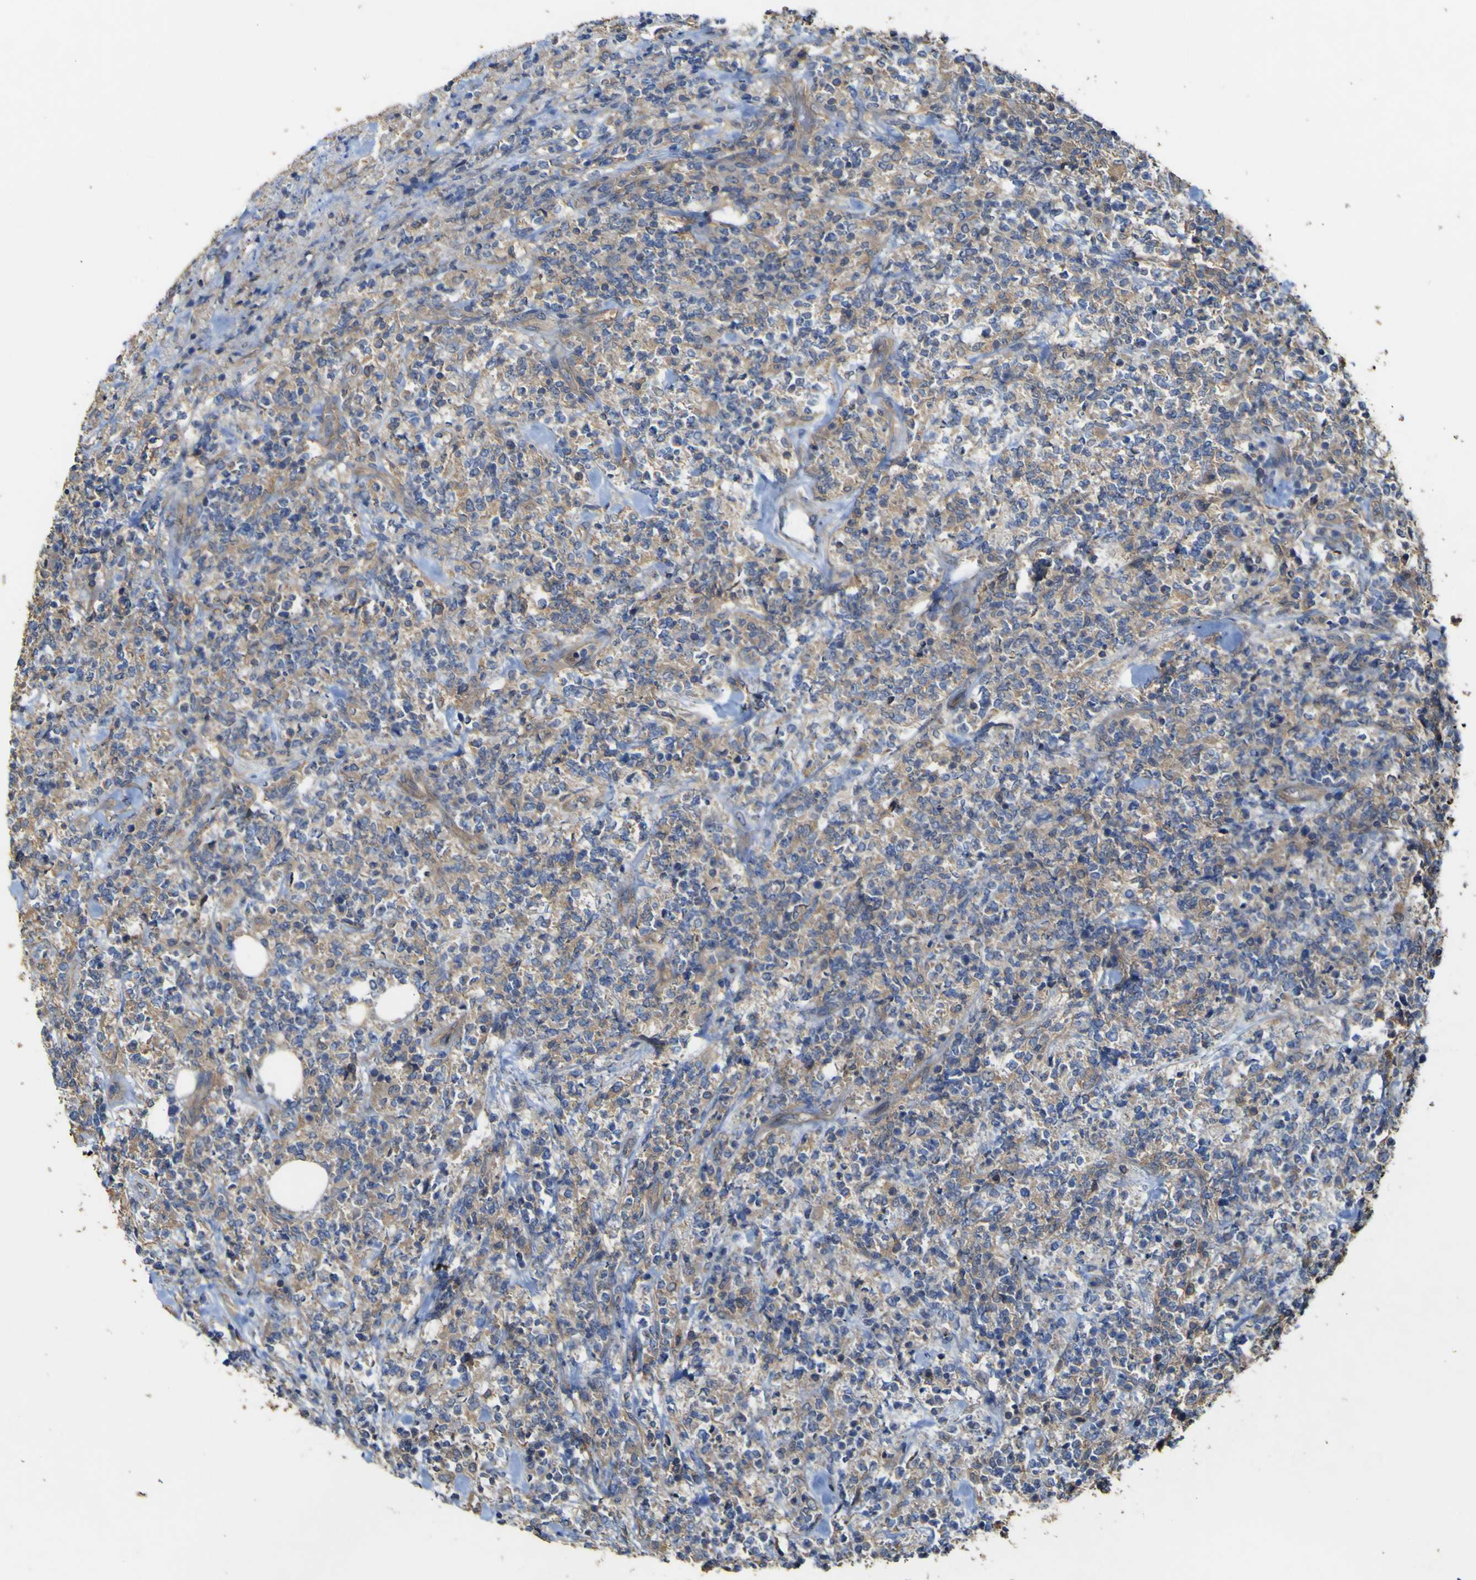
{"staining": {"intensity": "weak", "quantity": ">75%", "location": "cytoplasmic/membranous"}, "tissue": "lymphoma", "cell_type": "Tumor cells", "image_type": "cancer", "snomed": [{"axis": "morphology", "description": "Malignant lymphoma, non-Hodgkin's type, Low grade"}, {"axis": "topography", "description": "Lymph node"}], "caption": "High-power microscopy captured an immunohistochemistry histopathology image of lymphoma, revealing weak cytoplasmic/membranous expression in approximately >75% of tumor cells.", "gene": "TNFSF15", "patient": {"sex": "male", "age": 65}}